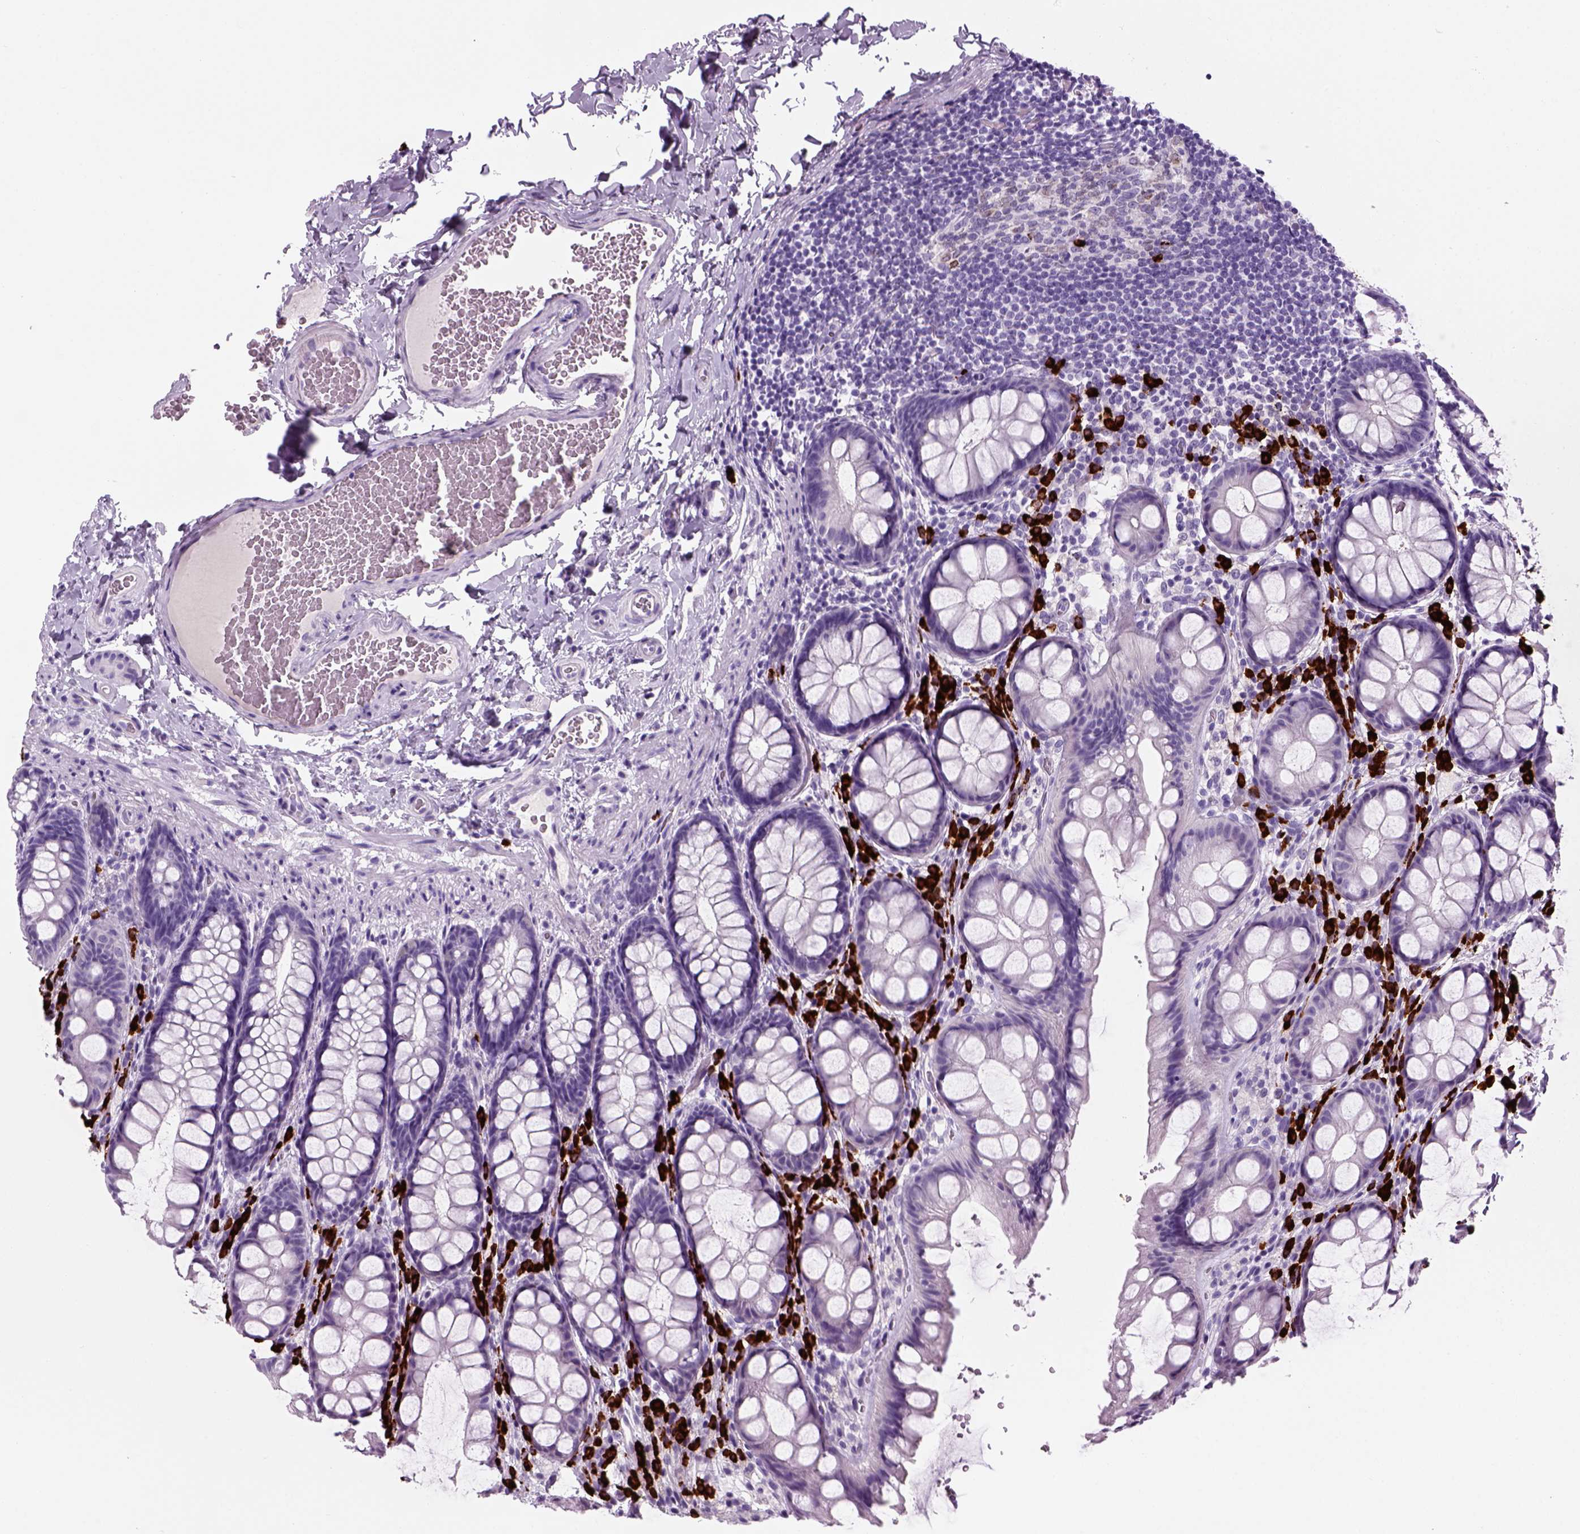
{"staining": {"intensity": "negative", "quantity": "none", "location": "none"}, "tissue": "colon", "cell_type": "Endothelial cells", "image_type": "normal", "snomed": [{"axis": "morphology", "description": "Normal tissue, NOS"}, {"axis": "topography", "description": "Colon"}], "caption": "A micrograph of human colon is negative for staining in endothelial cells.", "gene": "MZB1", "patient": {"sex": "male", "age": 47}}